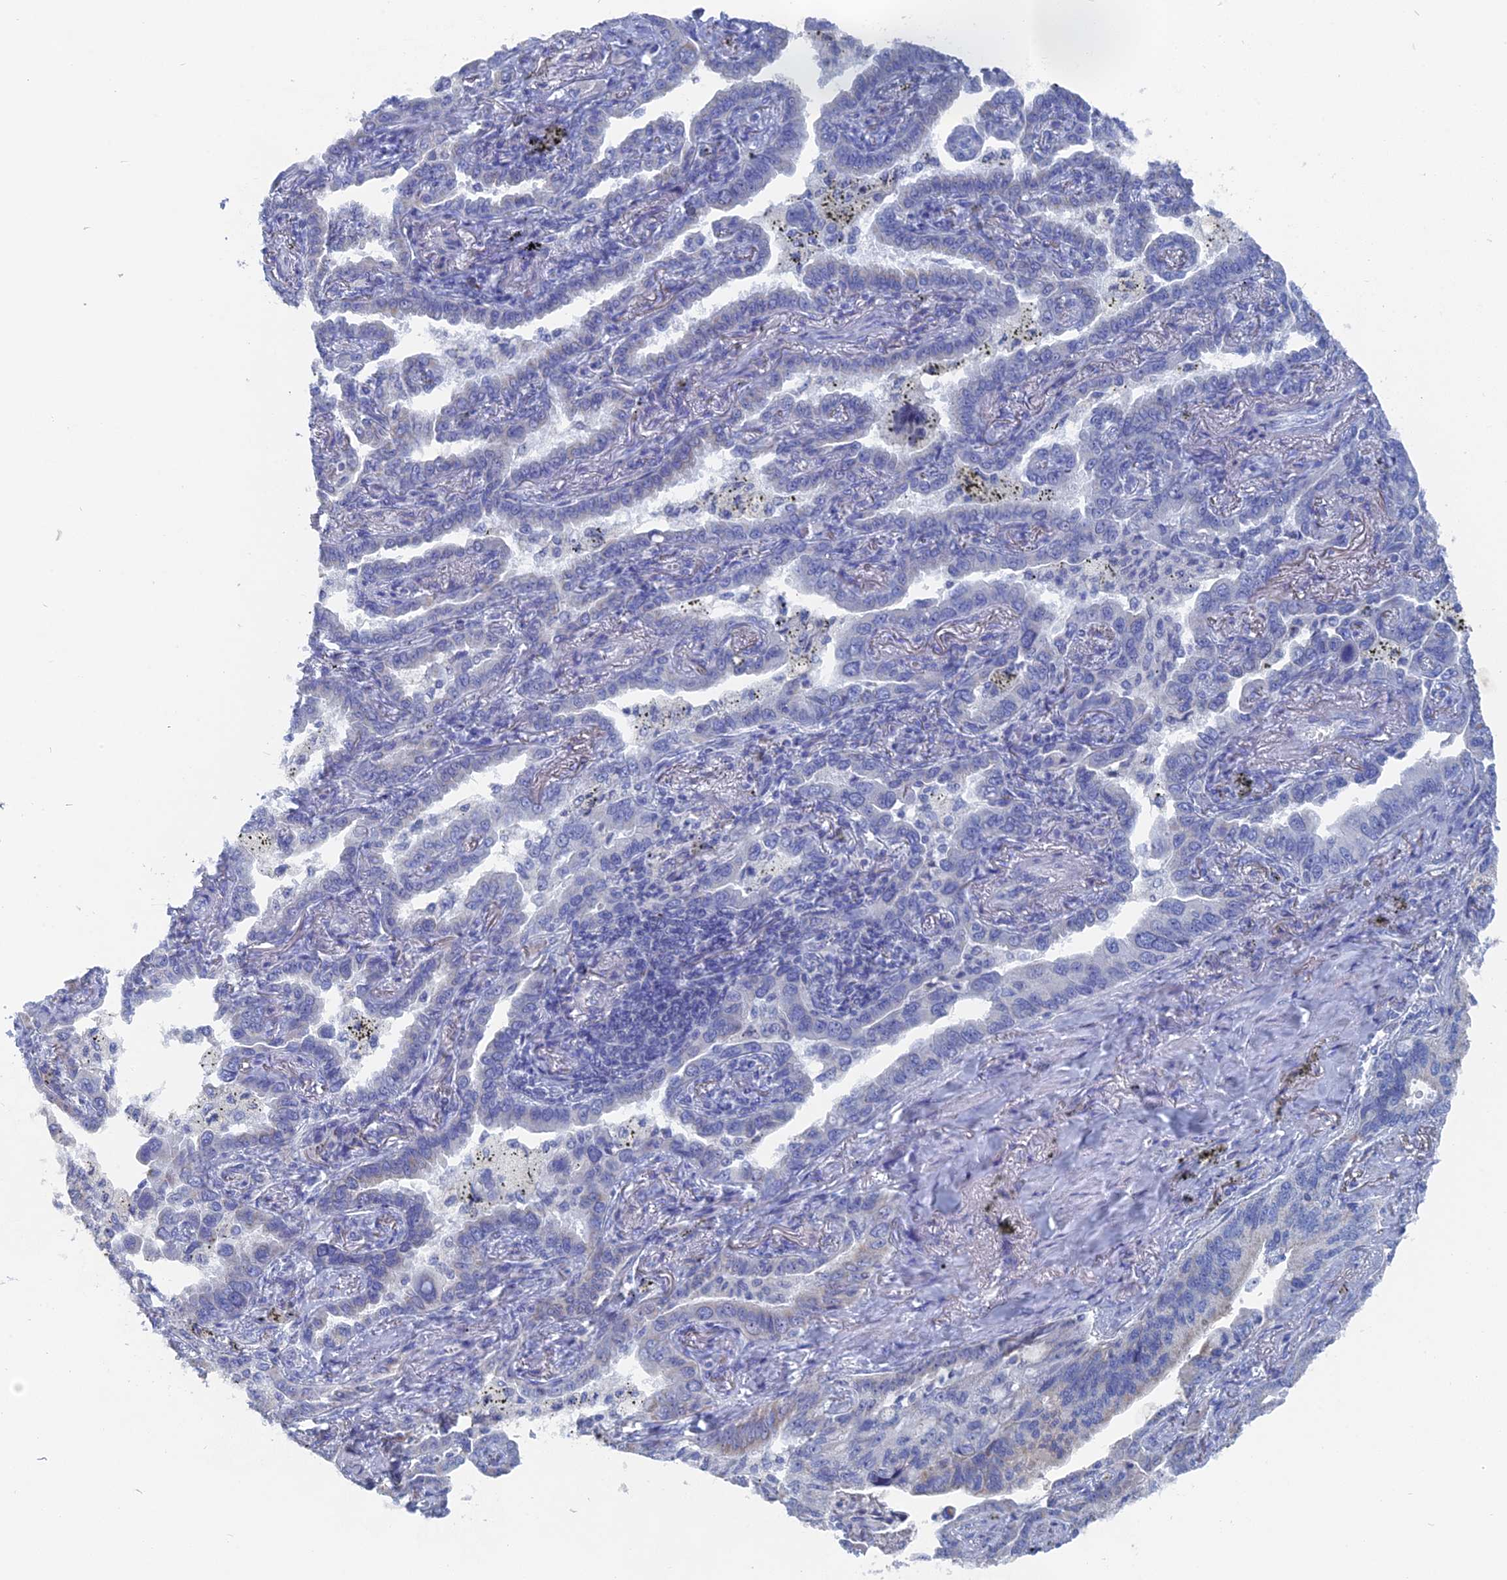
{"staining": {"intensity": "negative", "quantity": "none", "location": "none"}, "tissue": "lung cancer", "cell_type": "Tumor cells", "image_type": "cancer", "snomed": [{"axis": "morphology", "description": "Adenocarcinoma, NOS"}, {"axis": "topography", "description": "Lung"}], "caption": "The immunohistochemistry (IHC) micrograph has no significant staining in tumor cells of lung cancer tissue.", "gene": "HIGD1A", "patient": {"sex": "male", "age": 67}}